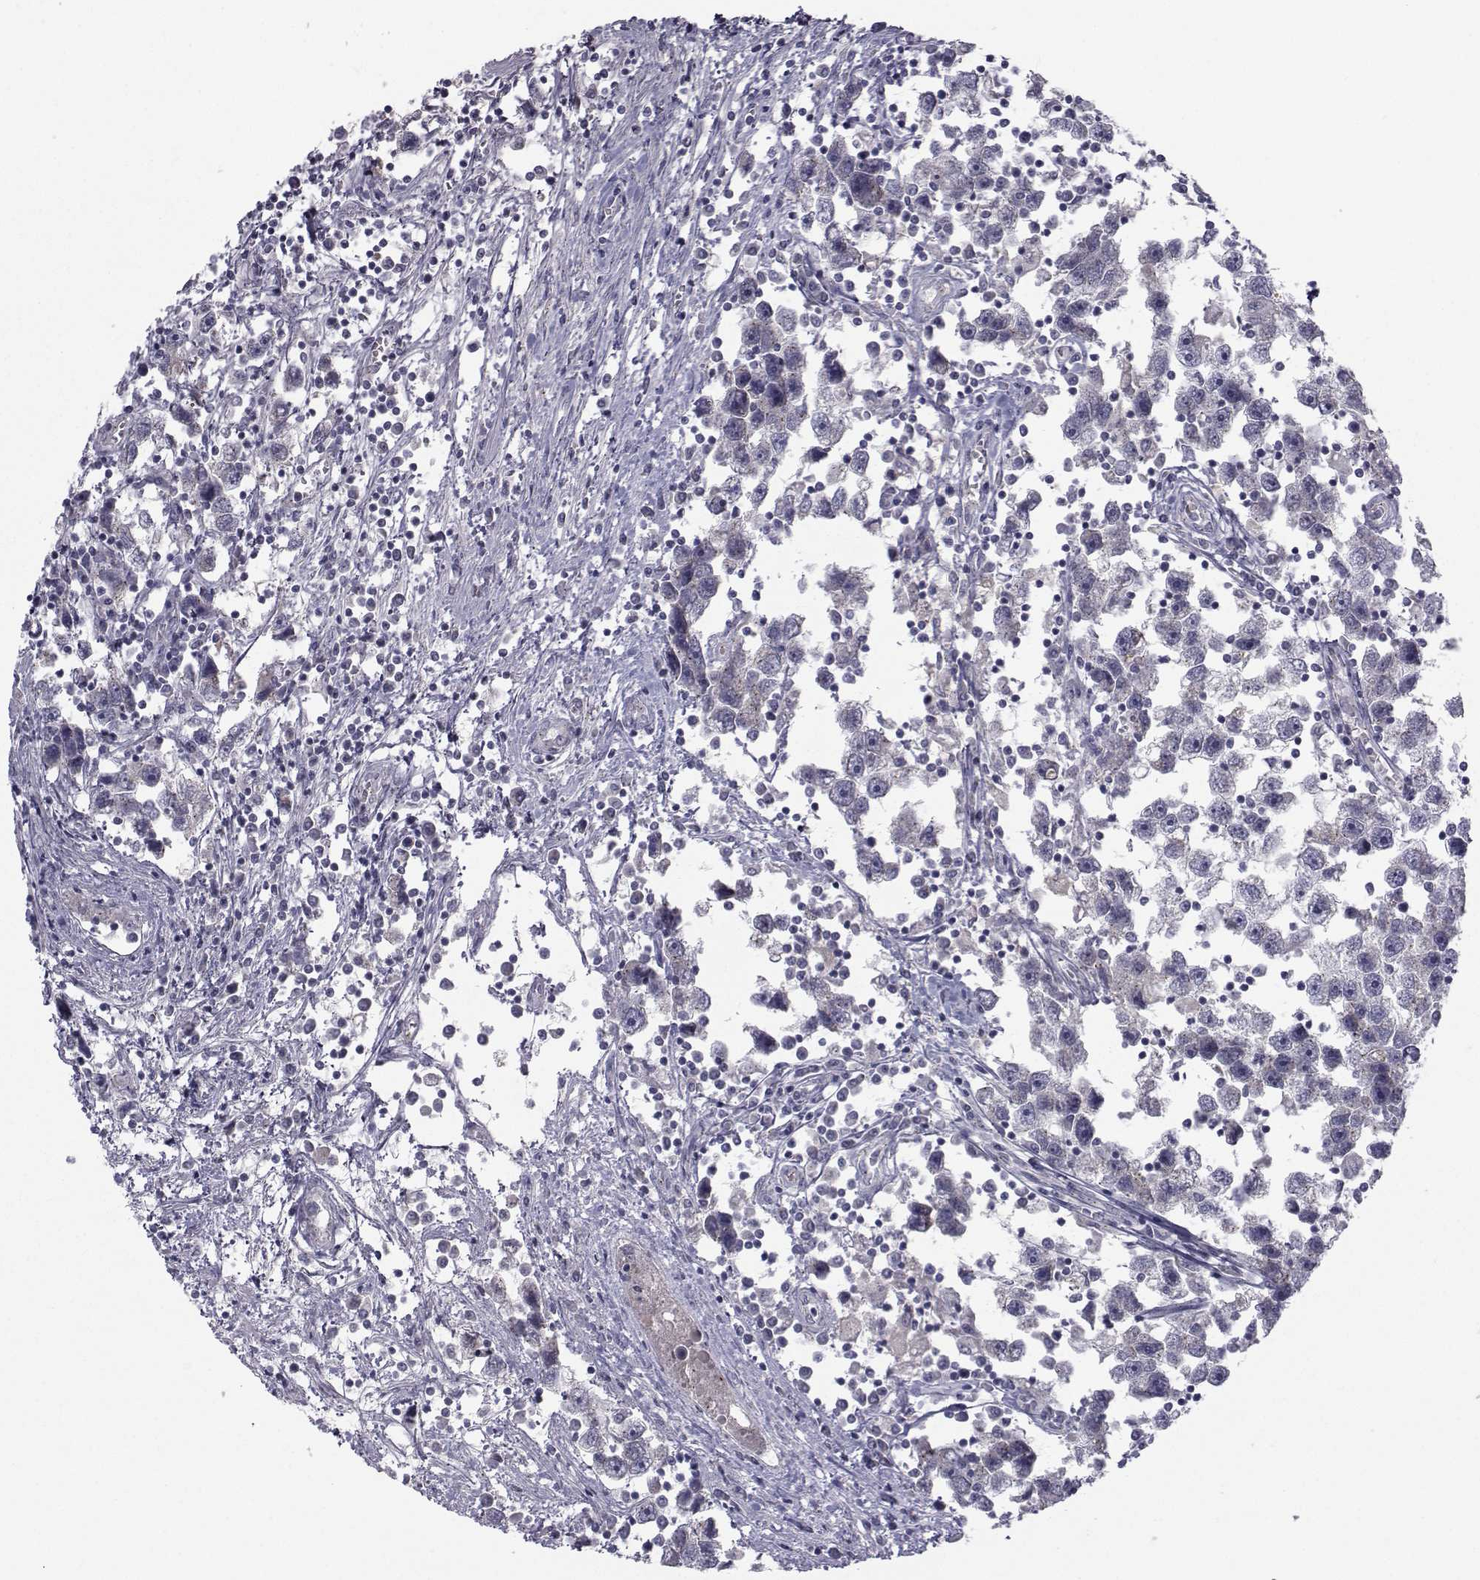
{"staining": {"intensity": "negative", "quantity": "none", "location": "none"}, "tissue": "testis cancer", "cell_type": "Tumor cells", "image_type": "cancer", "snomed": [{"axis": "morphology", "description": "Seminoma, NOS"}, {"axis": "topography", "description": "Testis"}], "caption": "Immunohistochemistry (IHC) photomicrograph of human testis cancer (seminoma) stained for a protein (brown), which exhibits no positivity in tumor cells.", "gene": "ANGPT1", "patient": {"sex": "male", "age": 30}}